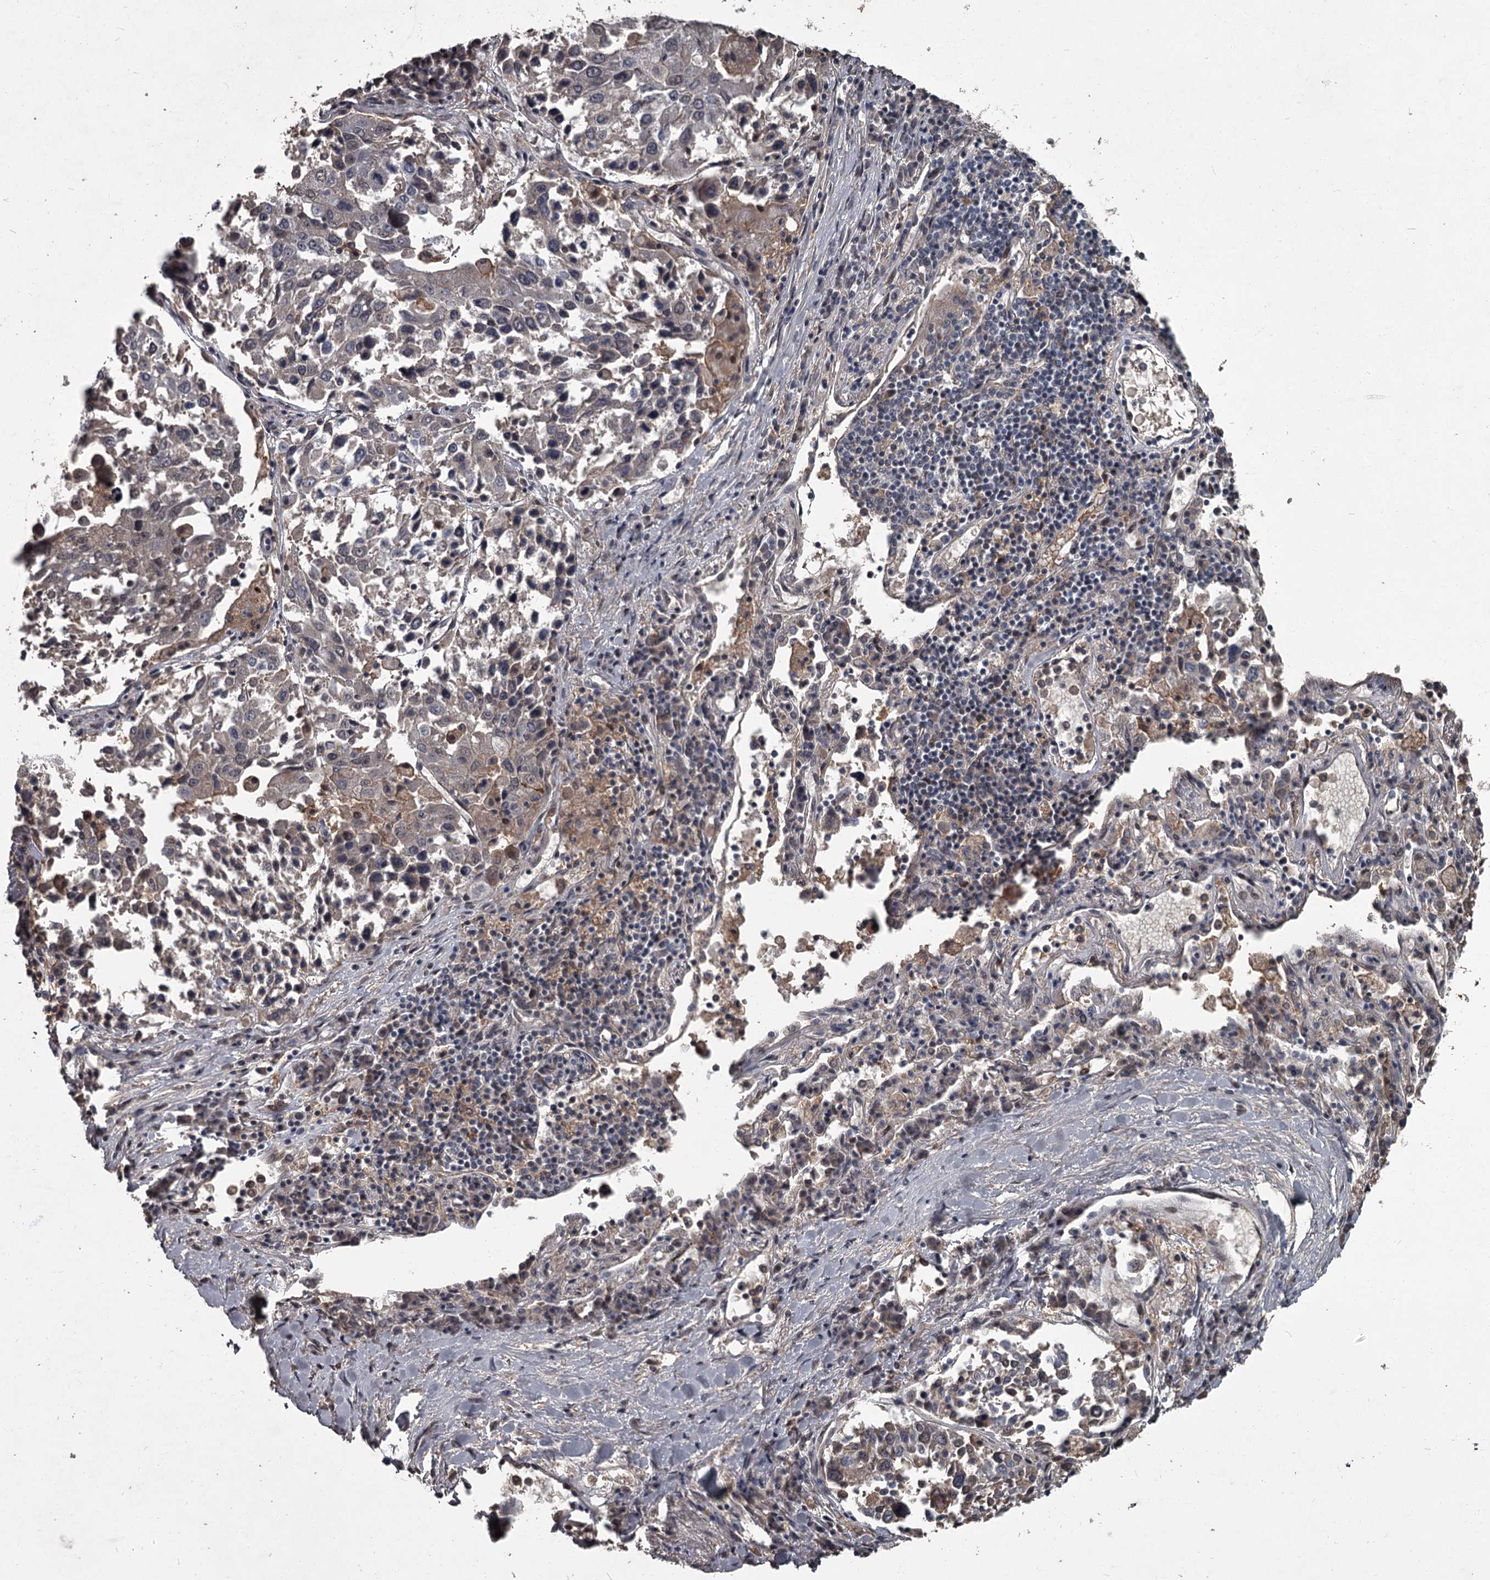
{"staining": {"intensity": "weak", "quantity": "<25%", "location": "nuclear"}, "tissue": "lung cancer", "cell_type": "Tumor cells", "image_type": "cancer", "snomed": [{"axis": "morphology", "description": "Squamous cell carcinoma, NOS"}, {"axis": "topography", "description": "Lung"}], "caption": "Lung cancer (squamous cell carcinoma) stained for a protein using immunohistochemistry (IHC) demonstrates no expression tumor cells.", "gene": "FLVCR2", "patient": {"sex": "male", "age": 65}}